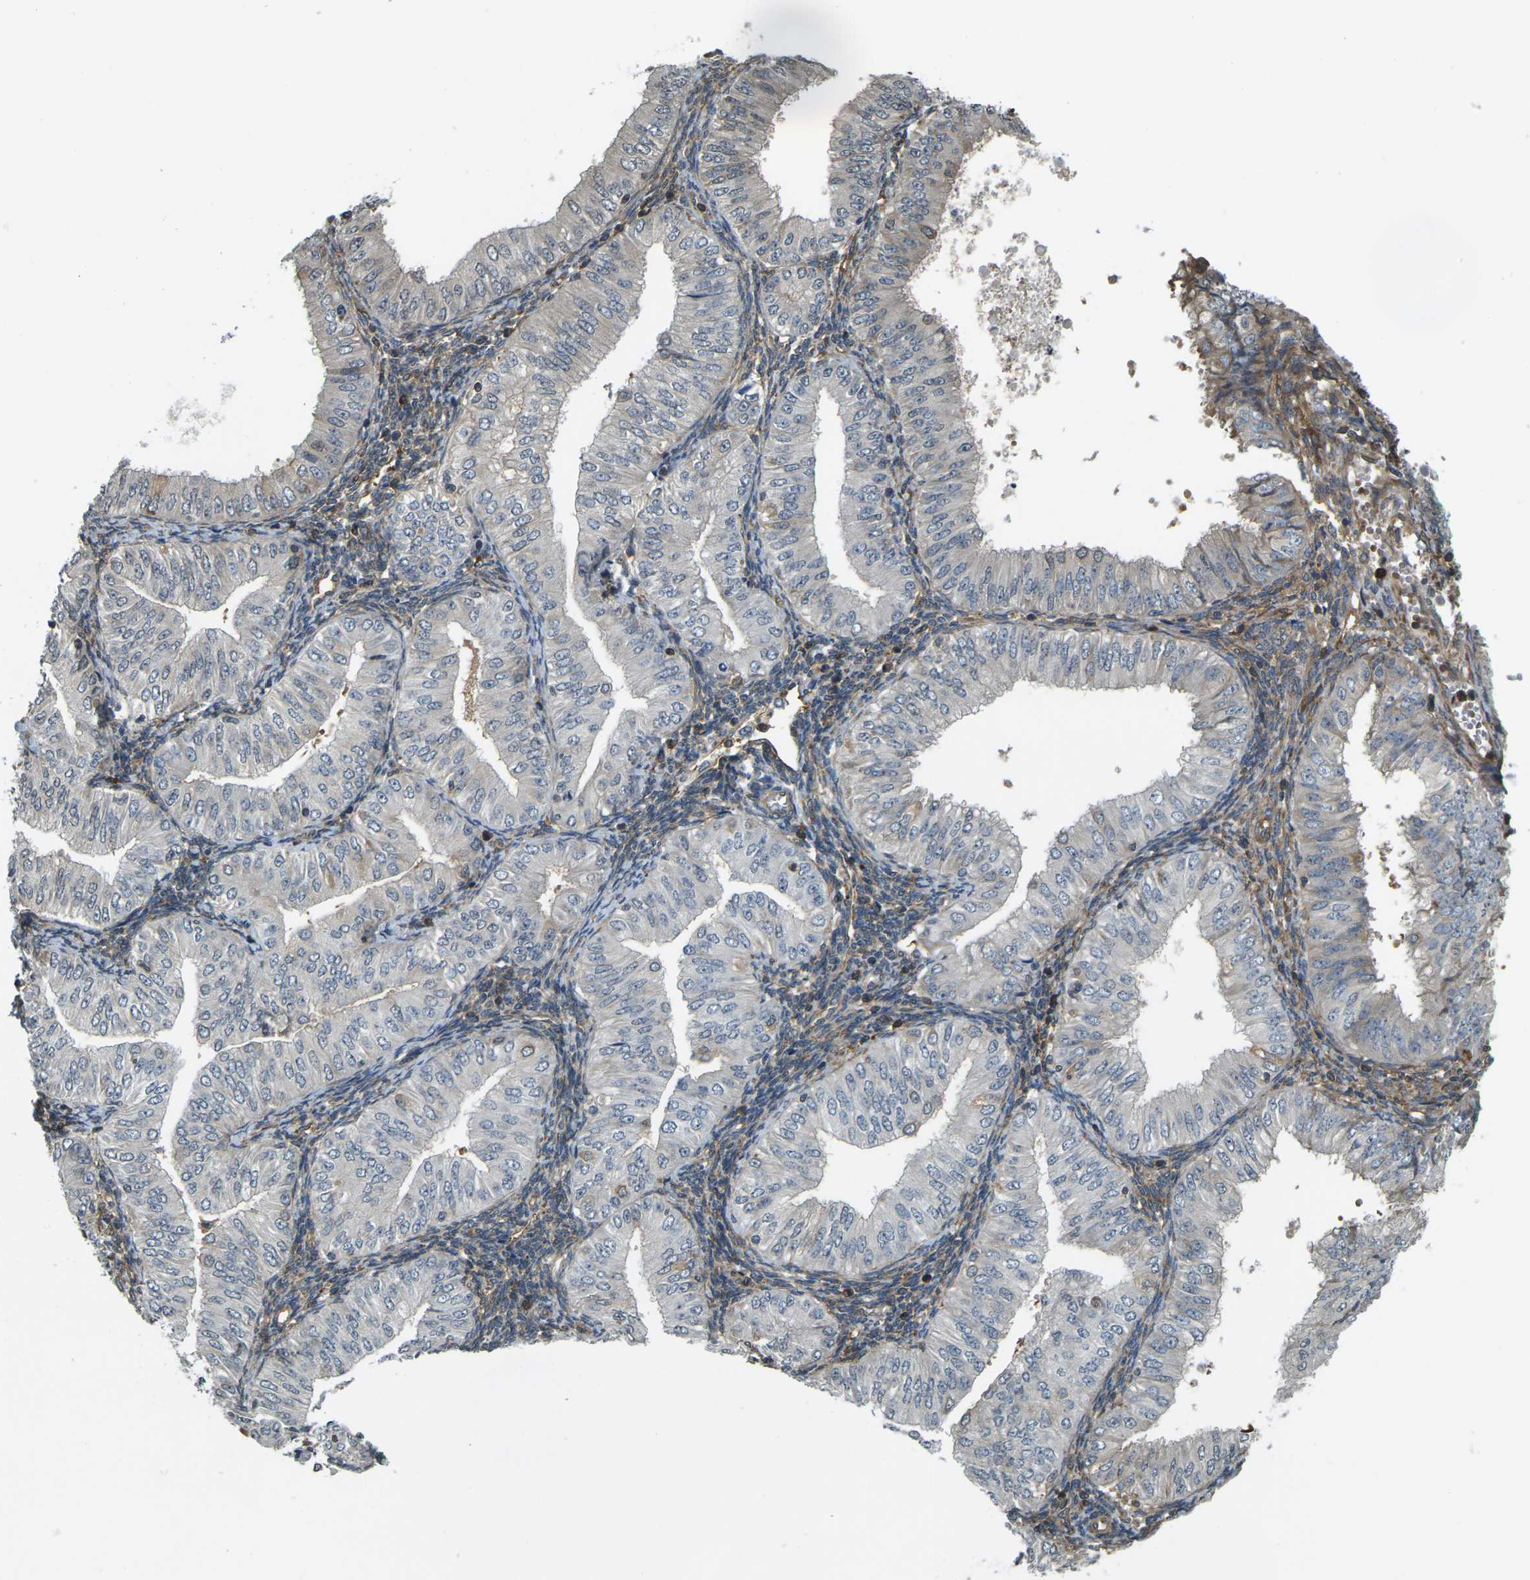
{"staining": {"intensity": "negative", "quantity": "none", "location": "none"}, "tissue": "endometrial cancer", "cell_type": "Tumor cells", "image_type": "cancer", "snomed": [{"axis": "morphology", "description": "Normal tissue, NOS"}, {"axis": "morphology", "description": "Adenocarcinoma, NOS"}, {"axis": "topography", "description": "Endometrium"}], "caption": "A histopathology image of endometrial adenocarcinoma stained for a protein demonstrates no brown staining in tumor cells.", "gene": "CAST", "patient": {"sex": "female", "age": 53}}